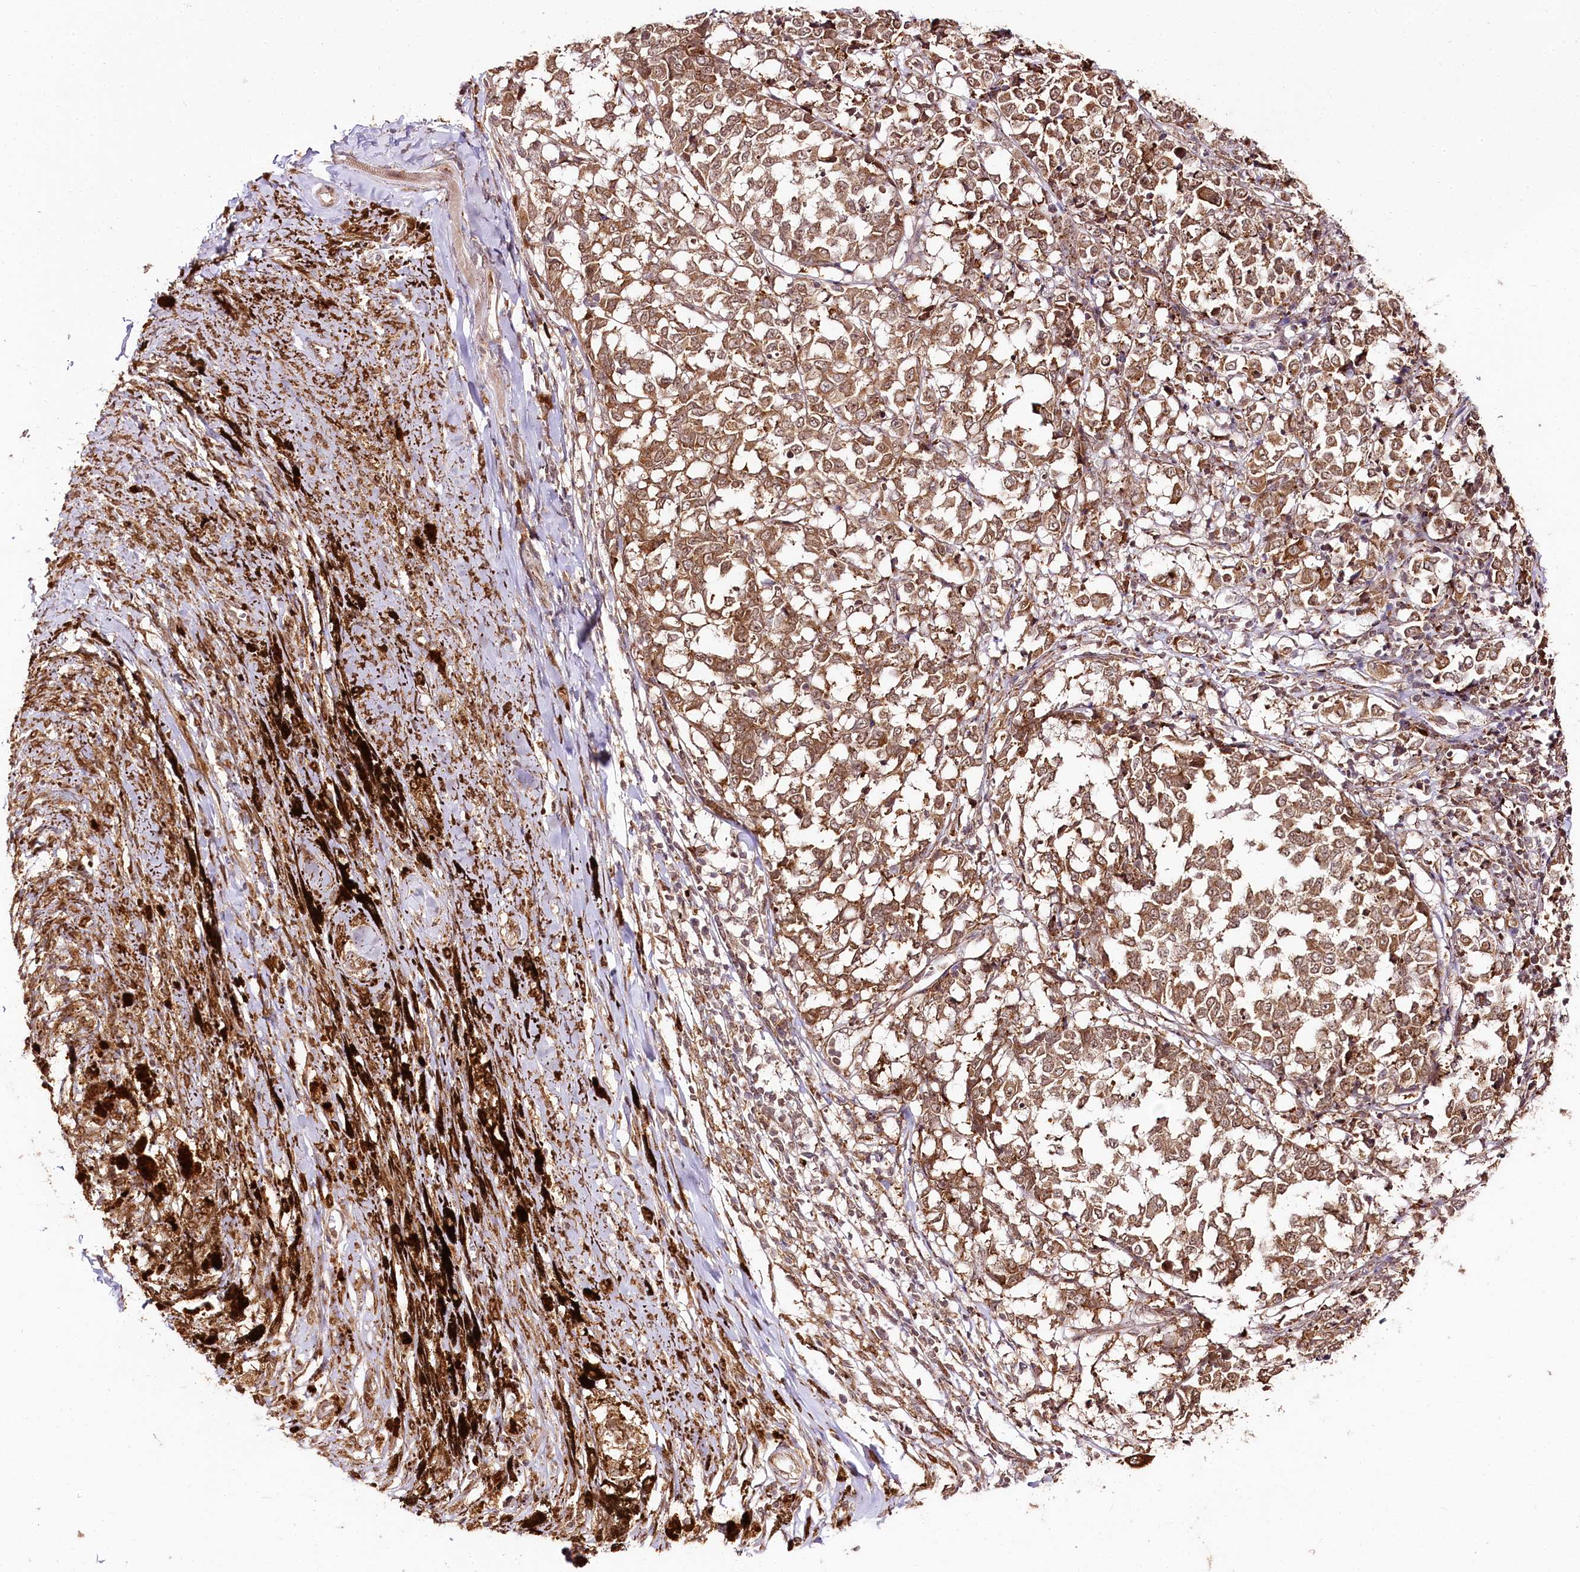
{"staining": {"intensity": "moderate", "quantity": ">75%", "location": "cytoplasmic/membranous"}, "tissue": "melanoma", "cell_type": "Tumor cells", "image_type": "cancer", "snomed": [{"axis": "morphology", "description": "Malignant melanoma, NOS"}, {"axis": "topography", "description": "Skin"}], "caption": "Melanoma was stained to show a protein in brown. There is medium levels of moderate cytoplasmic/membranous staining in about >75% of tumor cells. Nuclei are stained in blue.", "gene": "ENSG00000144785", "patient": {"sex": "female", "age": 72}}